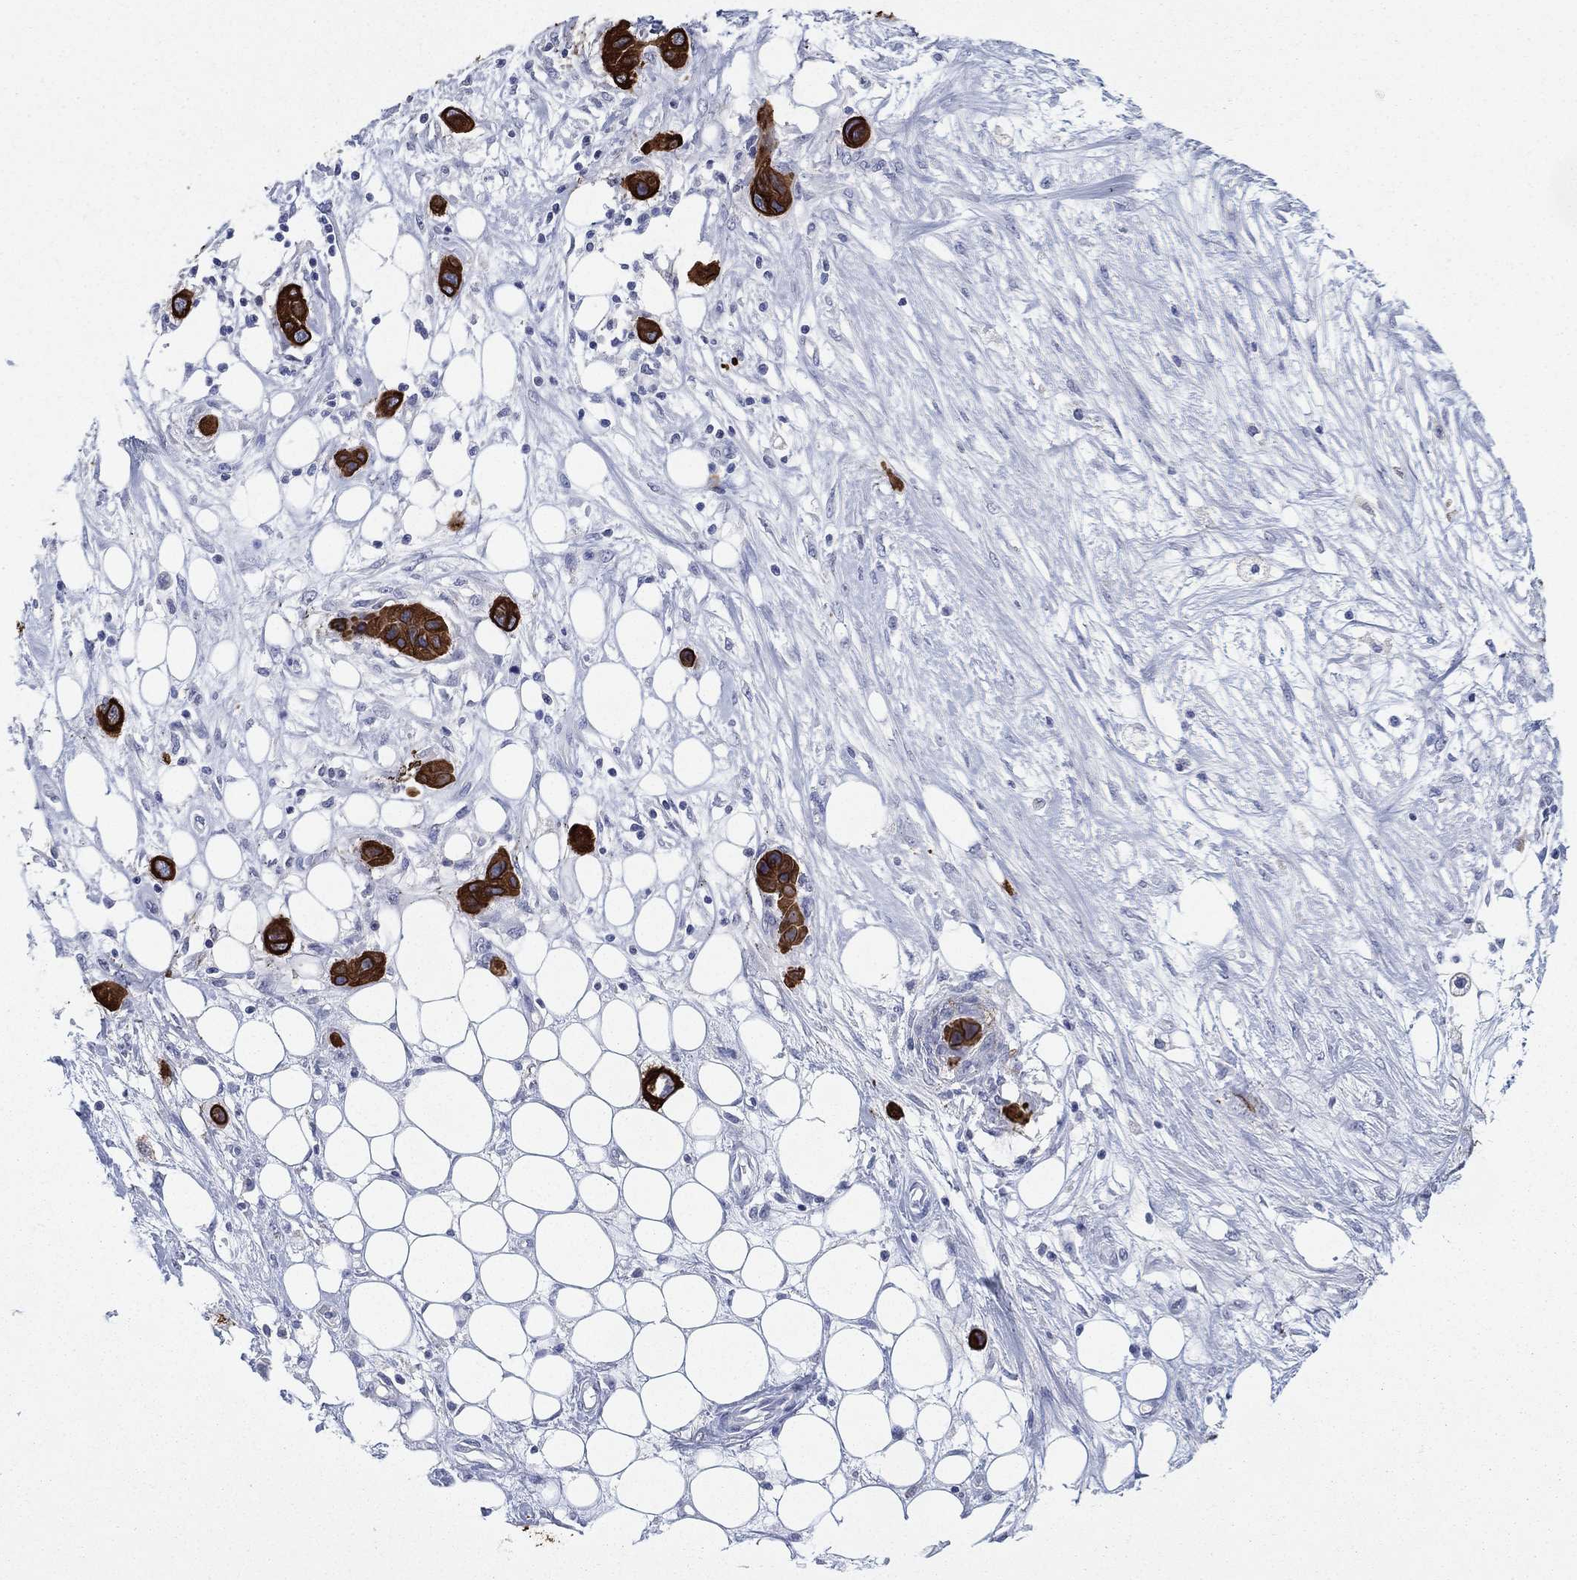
{"staining": {"intensity": "strong", "quantity": ">75%", "location": "cytoplasmic/membranous"}, "tissue": "skin cancer", "cell_type": "Tumor cells", "image_type": "cancer", "snomed": [{"axis": "morphology", "description": "Squamous cell carcinoma, NOS"}, {"axis": "topography", "description": "Skin"}], "caption": "This histopathology image displays squamous cell carcinoma (skin) stained with immunohistochemistry to label a protein in brown. The cytoplasmic/membranous of tumor cells show strong positivity for the protein. Nuclei are counter-stained blue.", "gene": "KRT7", "patient": {"sex": "male", "age": 79}}